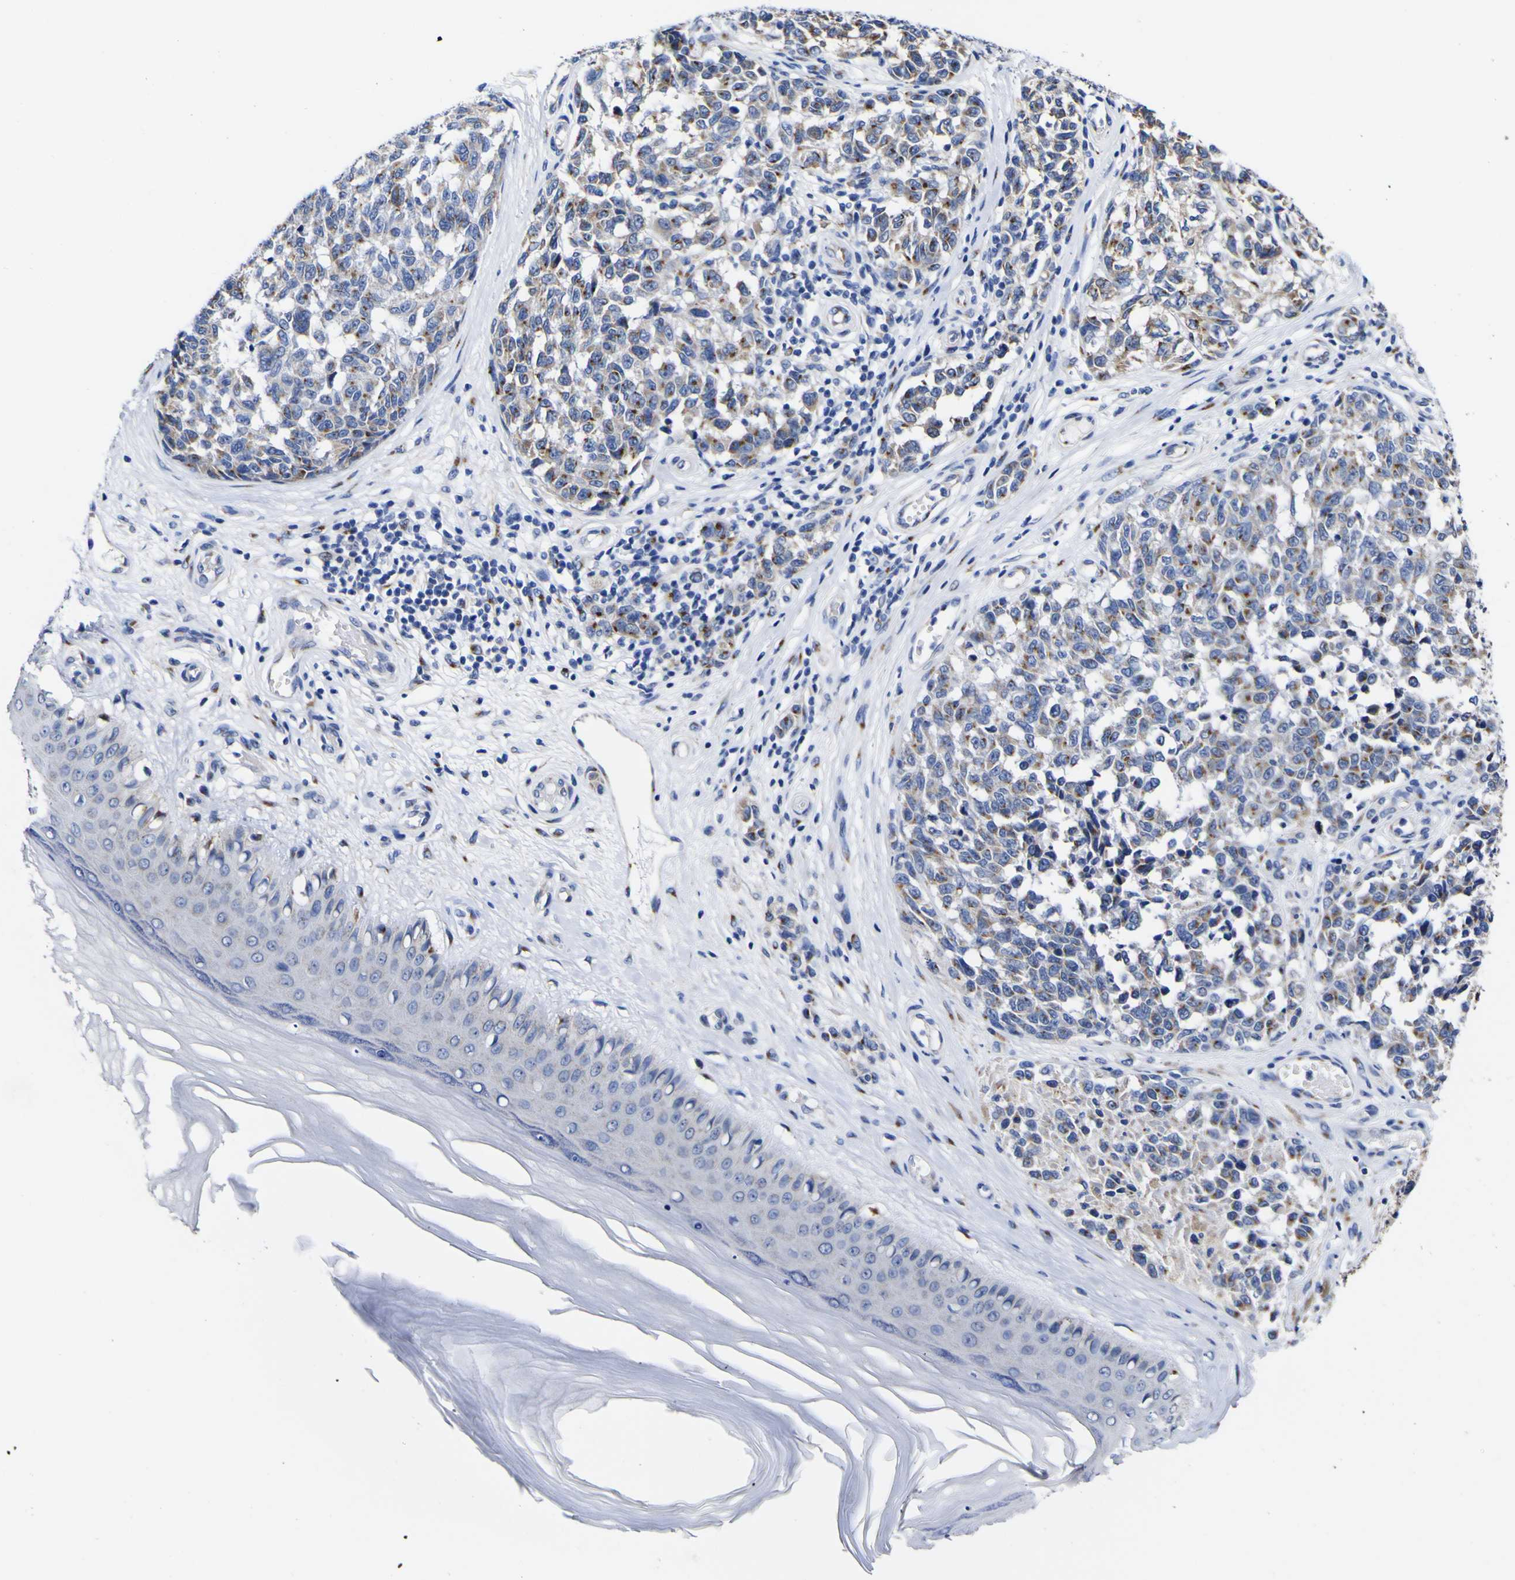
{"staining": {"intensity": "moderate", "quantity": "25%-75%", "location": "cytoplasmic/membranous"}, "tissue": "melanoma", "cell_type": "Tumor cells", "image_type": "cancer", "snomed": [{"axis": "morphology", "description": "Malignant melanoma, NOS"}, {"axis": "topography", "description": "Skin"}], "caption": "Immunohistochemistry (IHC) photomicrograph of human melanoma stained for a protein (brown), which demonstrates medium levels of moderate cytoplasmic/membranous staining in about 25%-75% of tumor cells.", "gene": "GOLM1", "patient": {"sex": "female", "age": 64}}